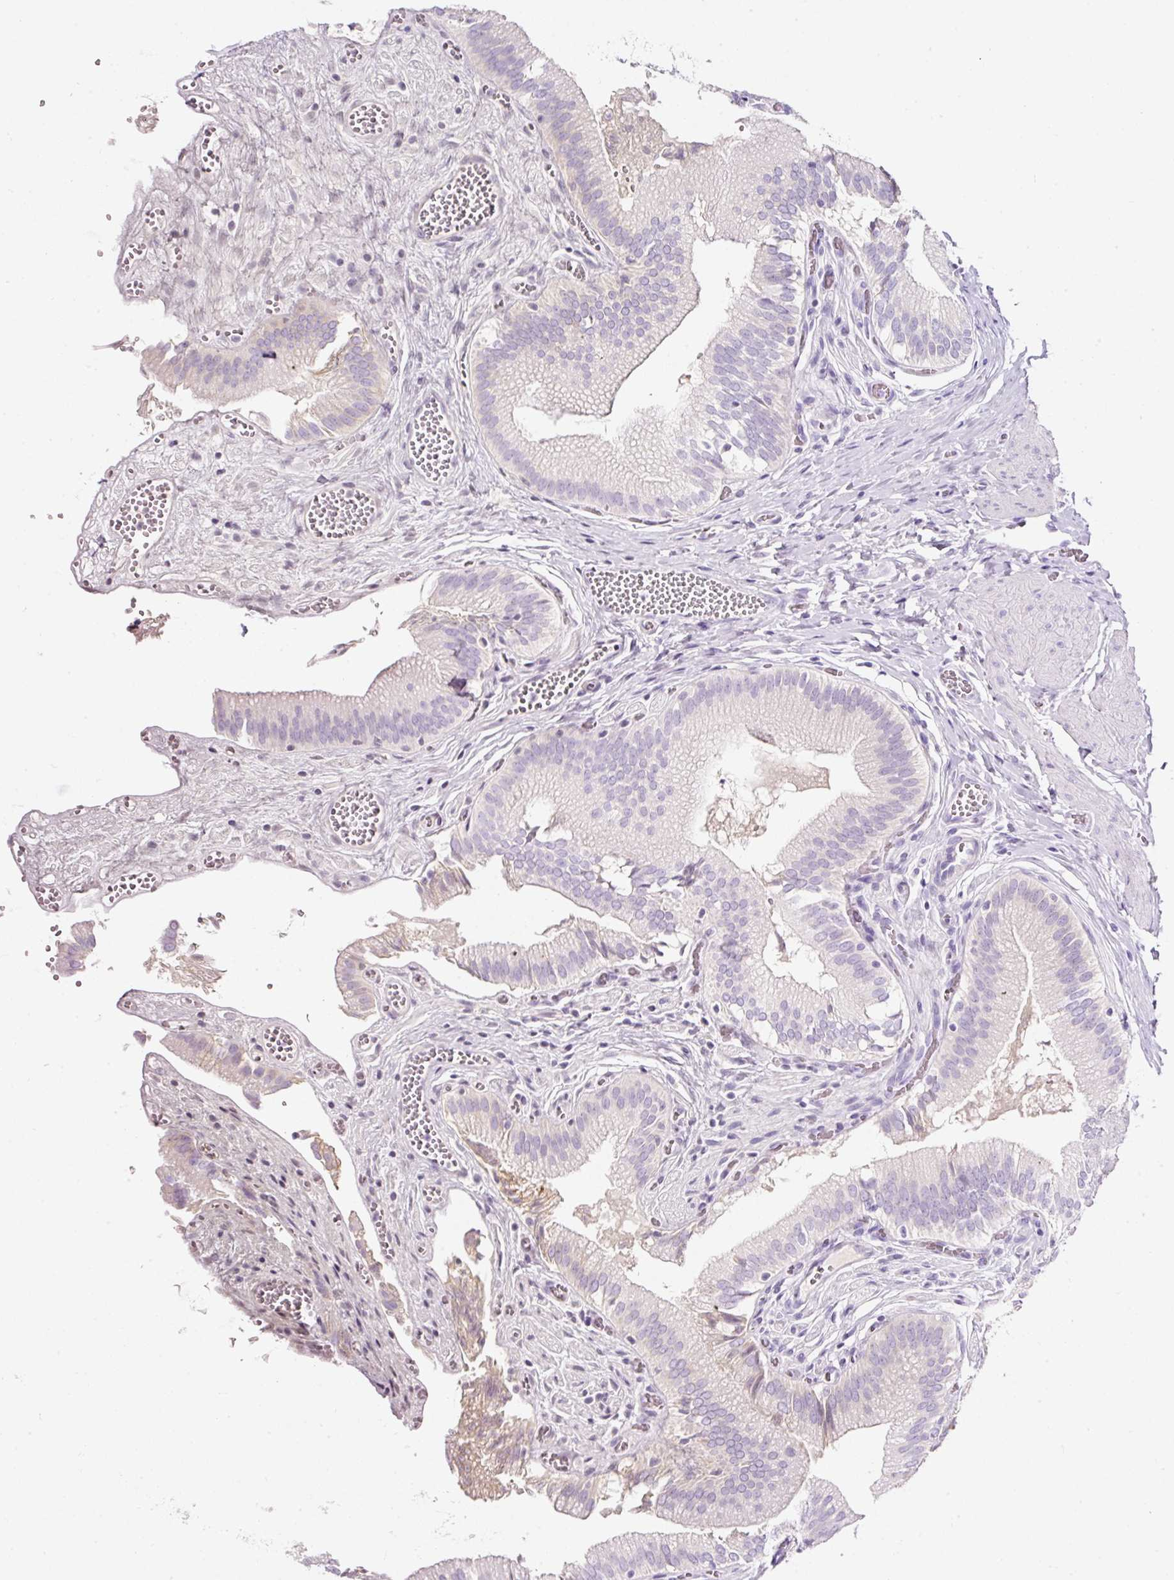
{"staining": {"intensity": "moderate", "quantity": "<25%", "location": "cytoplasmic/membranous,nuclear"}, "tissue": "gallbladder", "cell_type": "Glandular cells", "image_type": "normal", "snomed": [{"axis": "morphology", "description": "Normal tissue, NOS"}, {"axis": "topography", "description": "Gallbladder"}, {"axis": "topography", "description": "Peripheral nerve tissue"}], "caption": "Gallbladder stained for a protein (brown) exhibits moderate cytoplasmic/membranous,nuclear positive staining in approximately <25% of glandular cells.", "gene": "SLC2A2", "patient": {"sex": "male", "age": 17}}